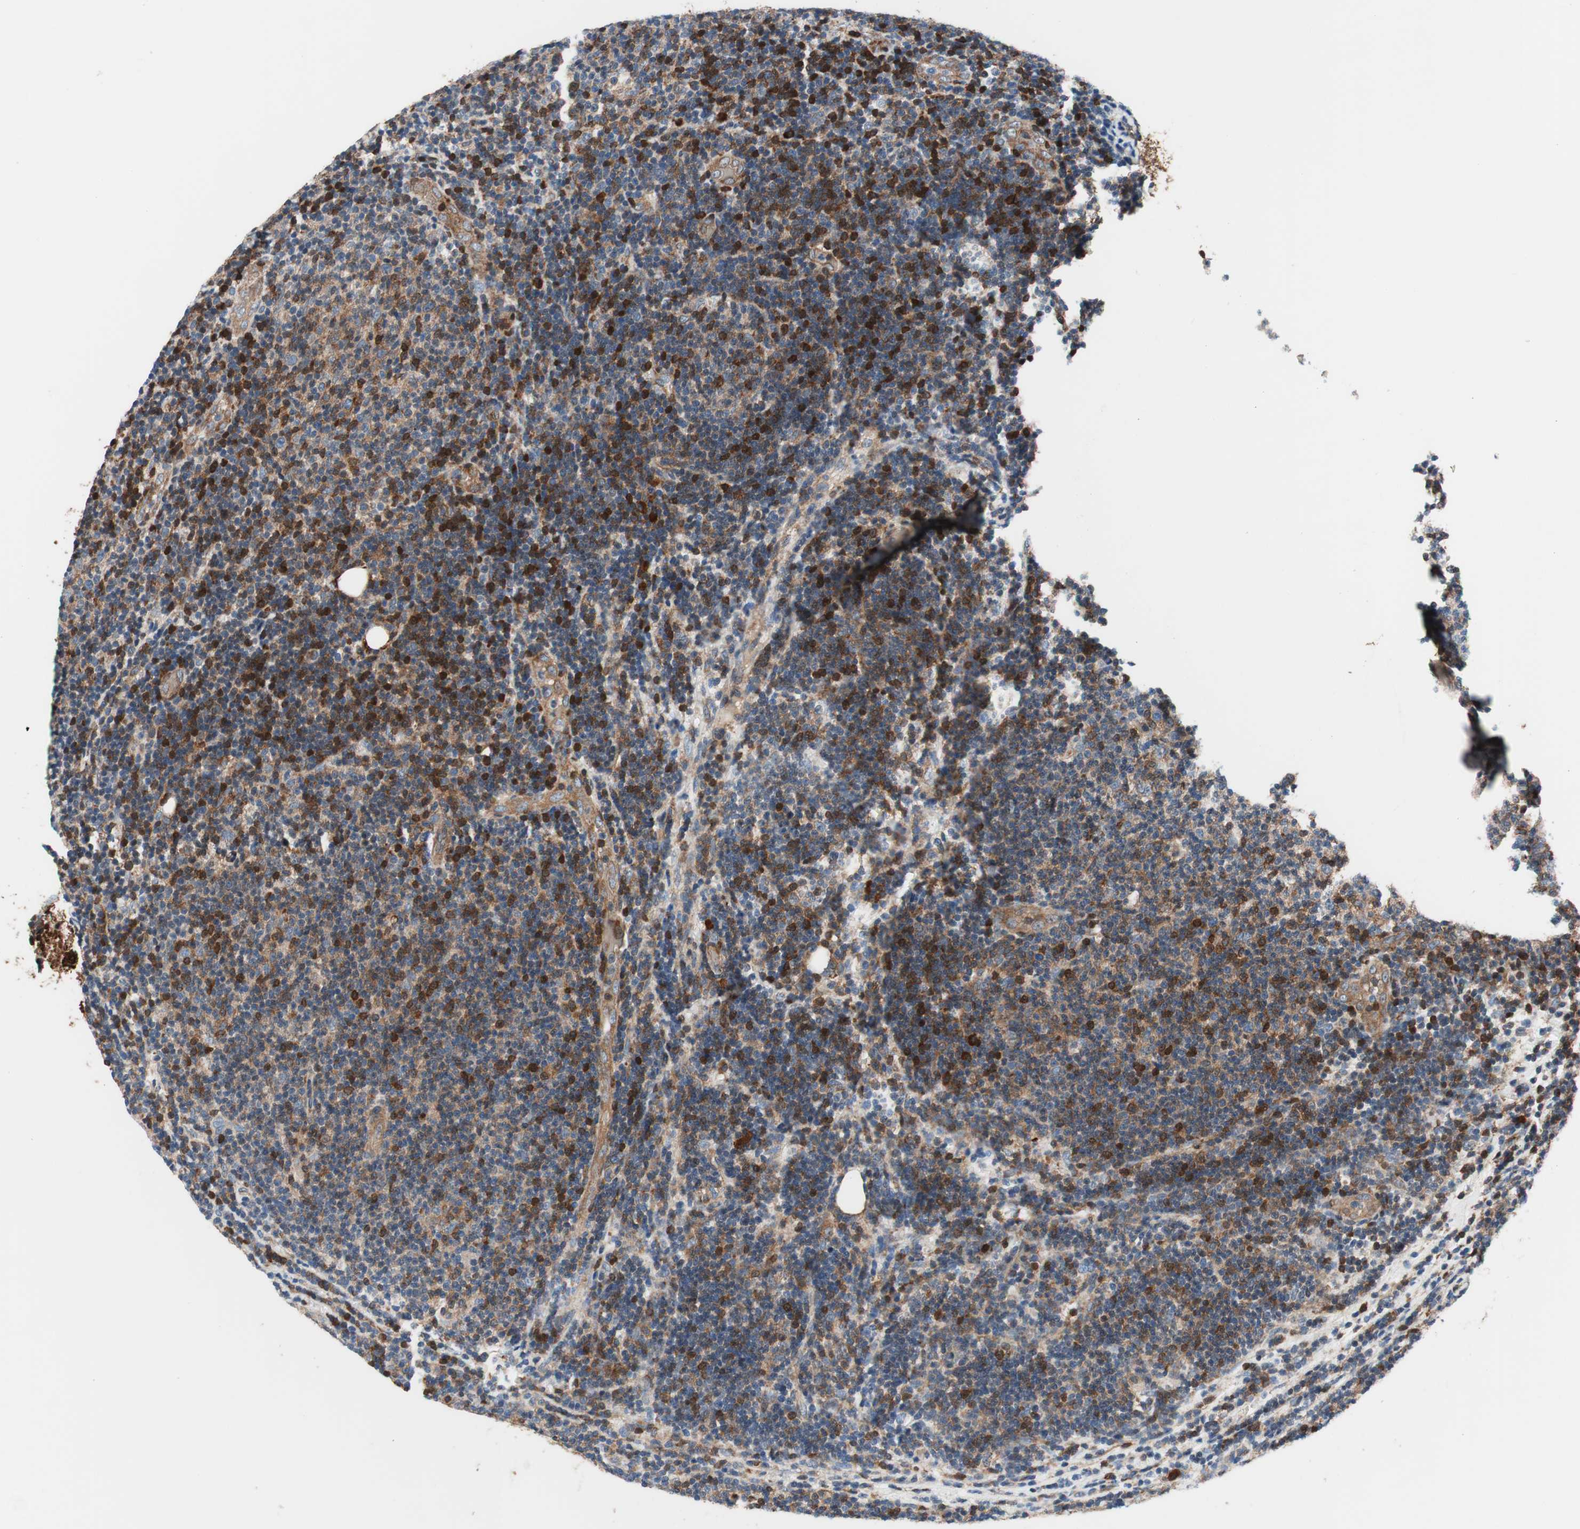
{"staining": {"intensity": "strong", "quantity": "25%-75%", "location": "cytoplasmic/membranous,nuclear"}, "tissue": "lymphoma", "cell_type": "Tumor cells", "image_type": "cancer", "snomed": [{"axis": "morphology", "description": "Malignant lymphoma, non-Hodgkin's type, Low grade"}, {"axis": "topography", "description": "Lymph node"}], "caption": "This micrograph displays lymphoma stained with immunohistochemistry to label a protein in brown. The cytoplasmic/membranous and nuclear of tumor cells show strong positivity for the protein. Nuclei are counter-stained blue.", "gene": "PRDX2", "patient": {"sex": "male", "age": 83}}